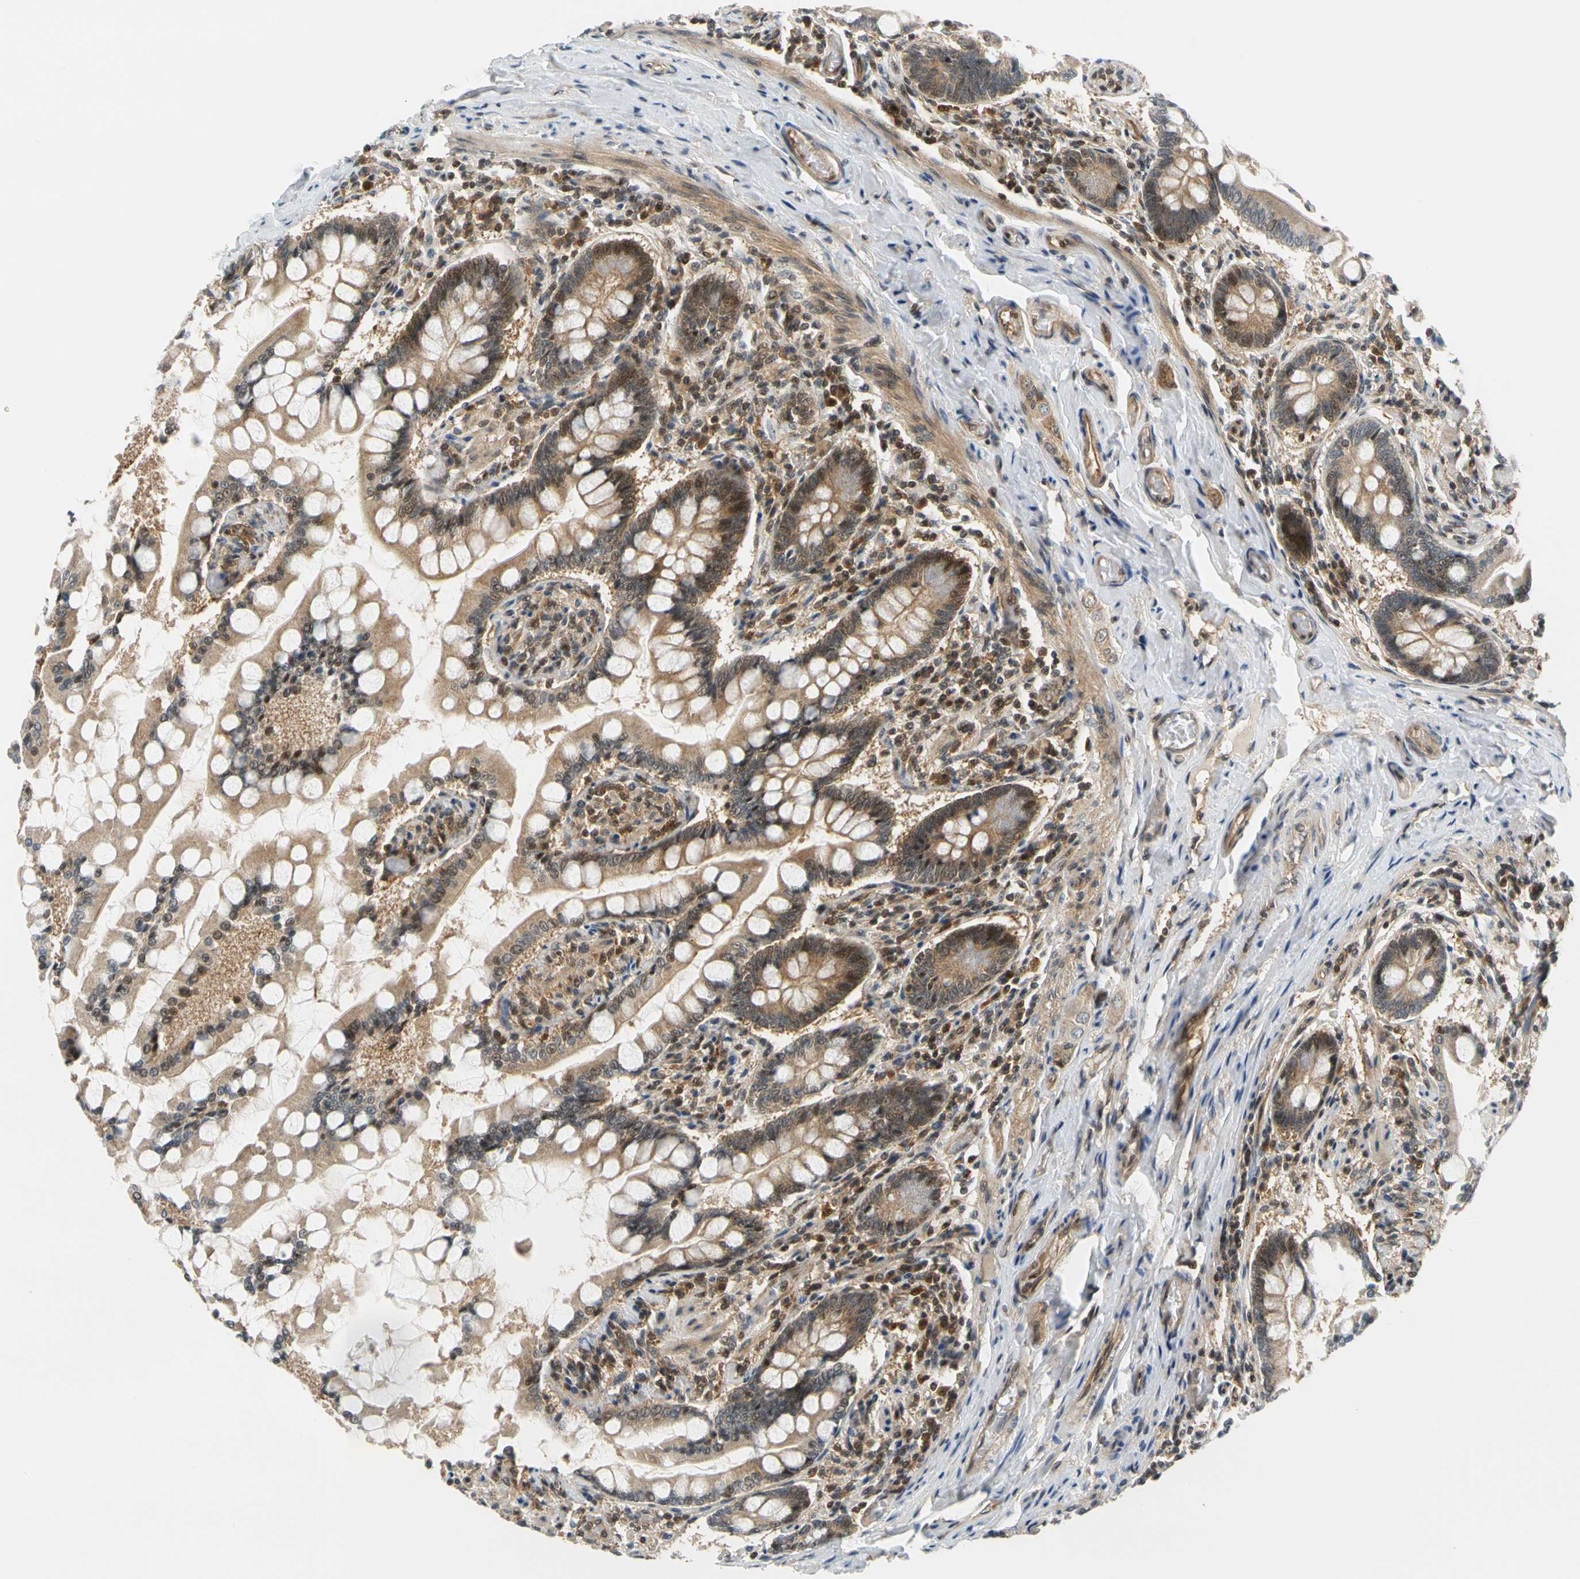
{"staining": {"intensity": "strong", "quantity": ">75%", "location": "cytoplasmic/membranous,nuclear"}, "tissue": "small intestine", "cell_type": "Glandular cells", "image_type": "normal", "snomed": [{"axis": "morphology", "description": "Normal tissue, NOS"}, {"axis": "topography", "description": "Small intestine"}], "caption": "This is an image of IHC staining of benign small intestine, which shows strong expression in the cytoplasmic/membranous,nuclear of glandular cells.", "gene": "MAPK9", "patient": {"sex": "male", "age": 41}}